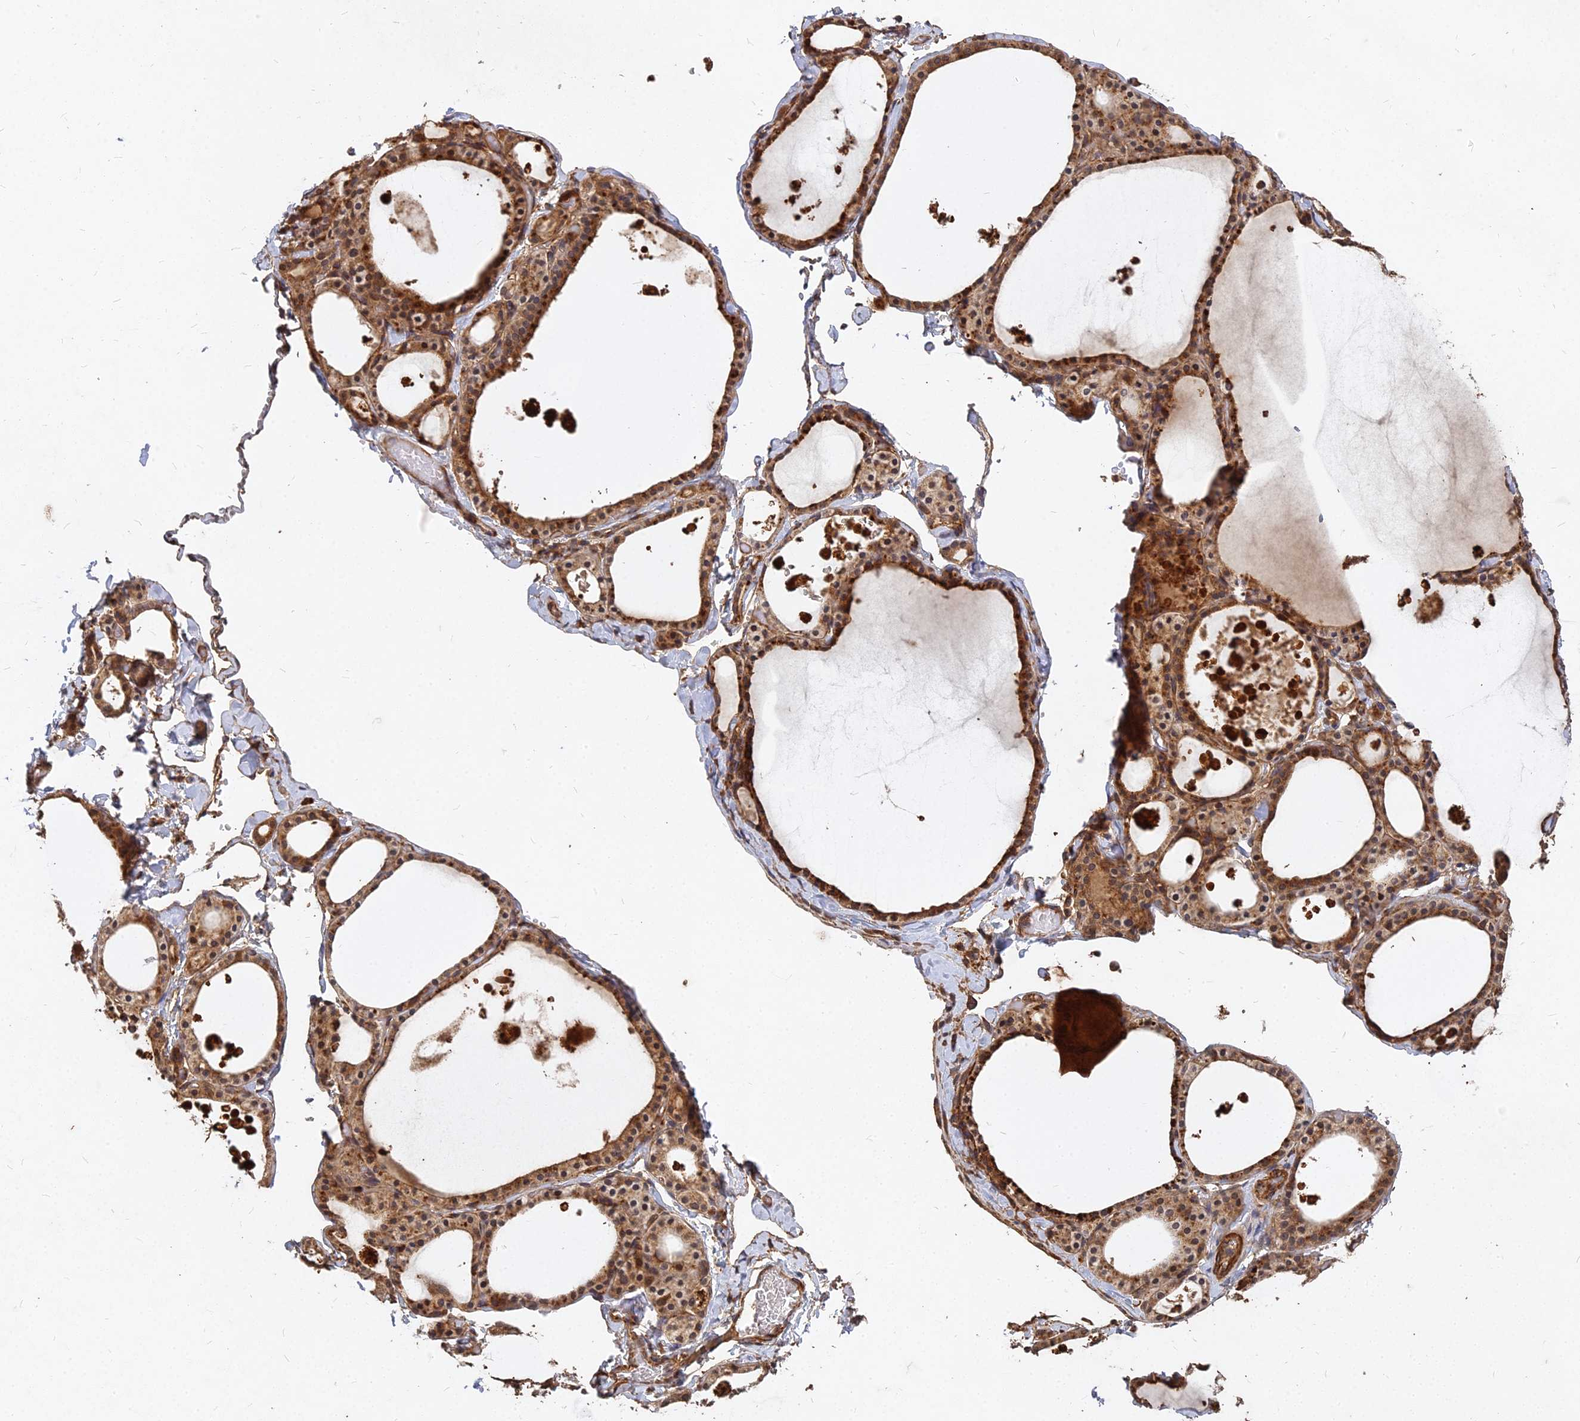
{"staining": {"intensity": "moderate", "quantity": ">75%", "location": "cytoplasmic/membranous,nuclear"}, "tissue": "thyroid gland", "cell_type": "Glandular cells", "image_type": "normal", "snomed": [{"axis": "morphology", "description": "Normal tissue, NOS"}, {"axis": "topography", "description": "Thyroid gland"}], "caption": "High-magnification brightfield microscopy of unremarkable thyroid gland stained with DAB (3,3'-diaminobenzidine) (brown) and counterstained with hematoxylin (blue). glandular cells exhibit moderate cytoplasmic/membranous,nuclear staining is identified in about>75% of cells. (brown staining indicates protein expression, while blue staining denotes nuclei).", "gene": "UBE2W", "patient": {"sex": "male", "age": 56}}